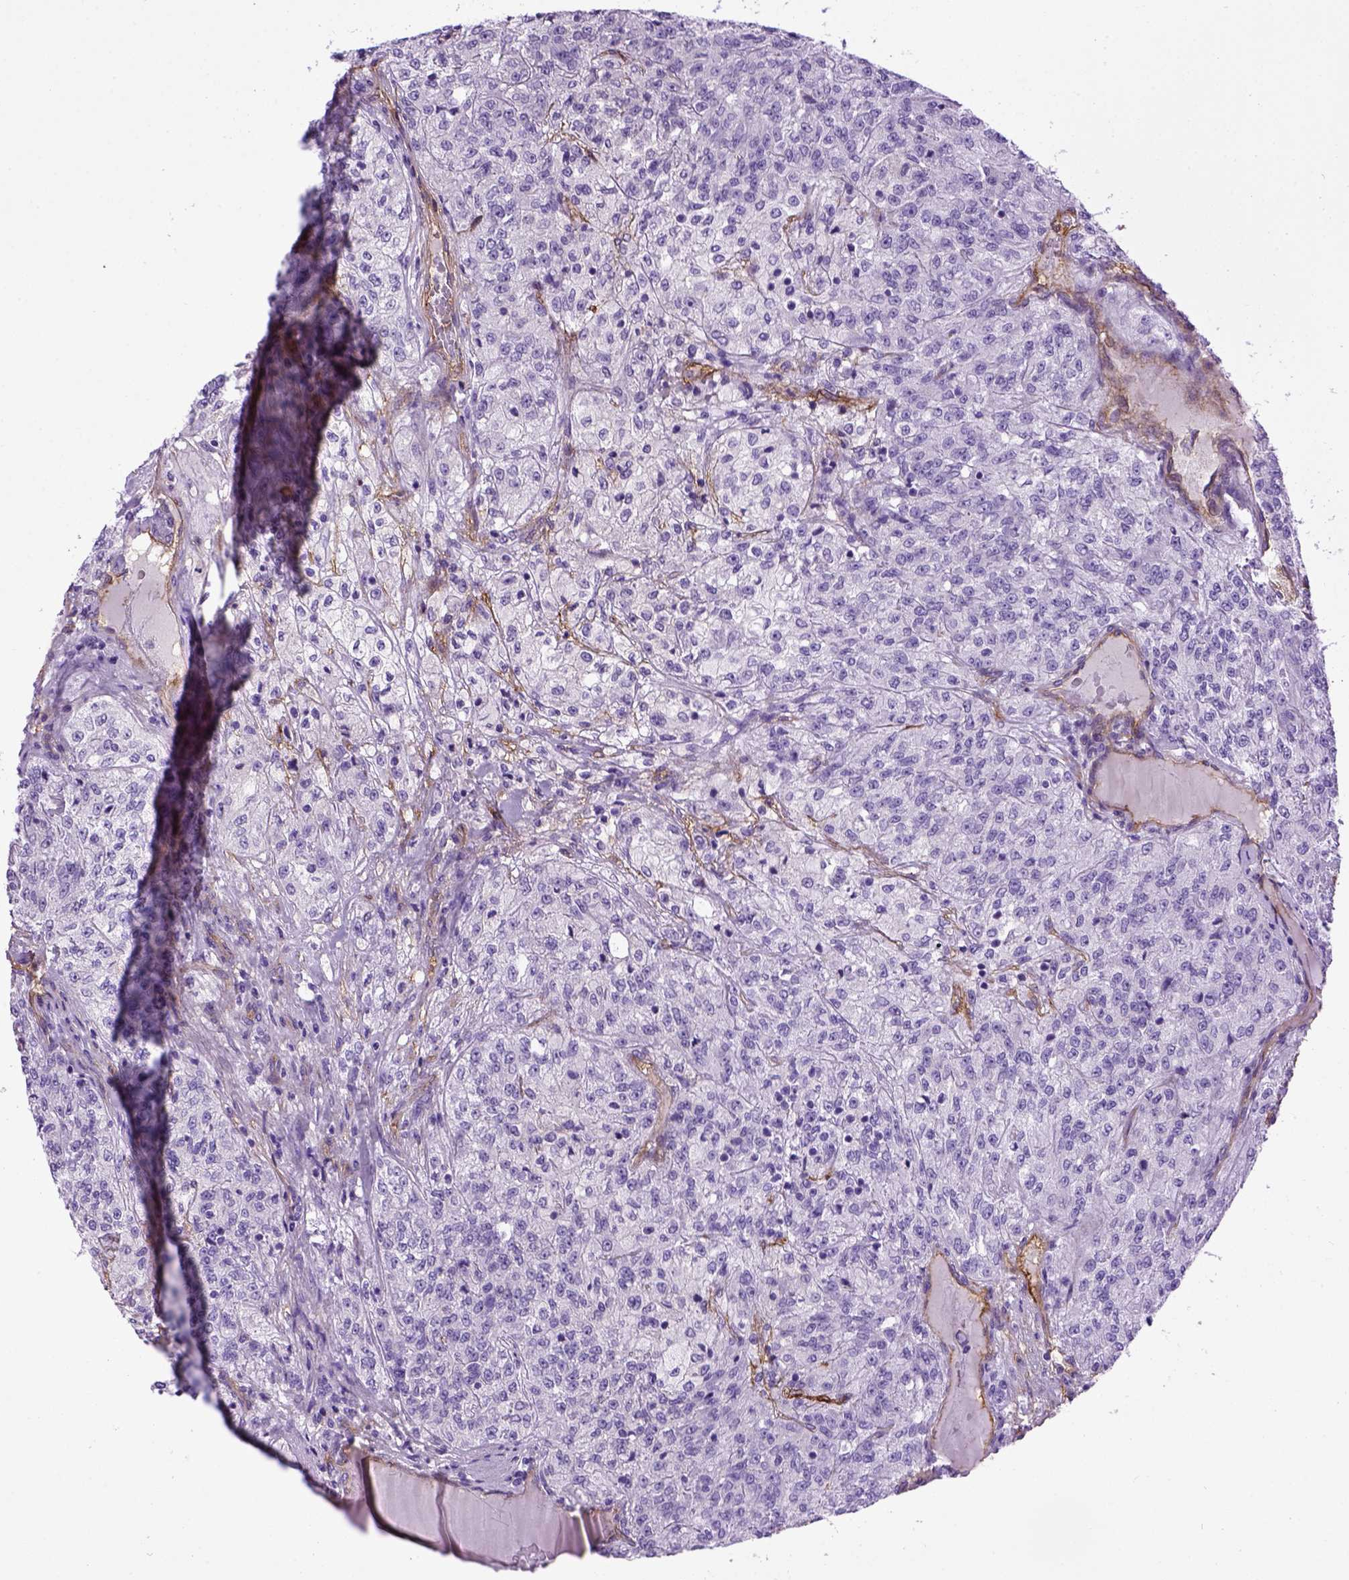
{"staining": {"intensity": "negative", "quantity": "none", "location": "none"}, "tissue": "renal cancer", "cell_type": "Tumor cells", "image_type": "cancer", "snomed": [{"axis": "morphology", "description": "Adenocarcinoma, NOS"}, {"axis": "topography", "description": "Kidney"}], "caption": "Renal adenocarcinoma was stained to show a protein in brown. There is no significant positivity in tumor cells.", "gene": "ENG", "patient": {"sex": "female", "age": 63}}